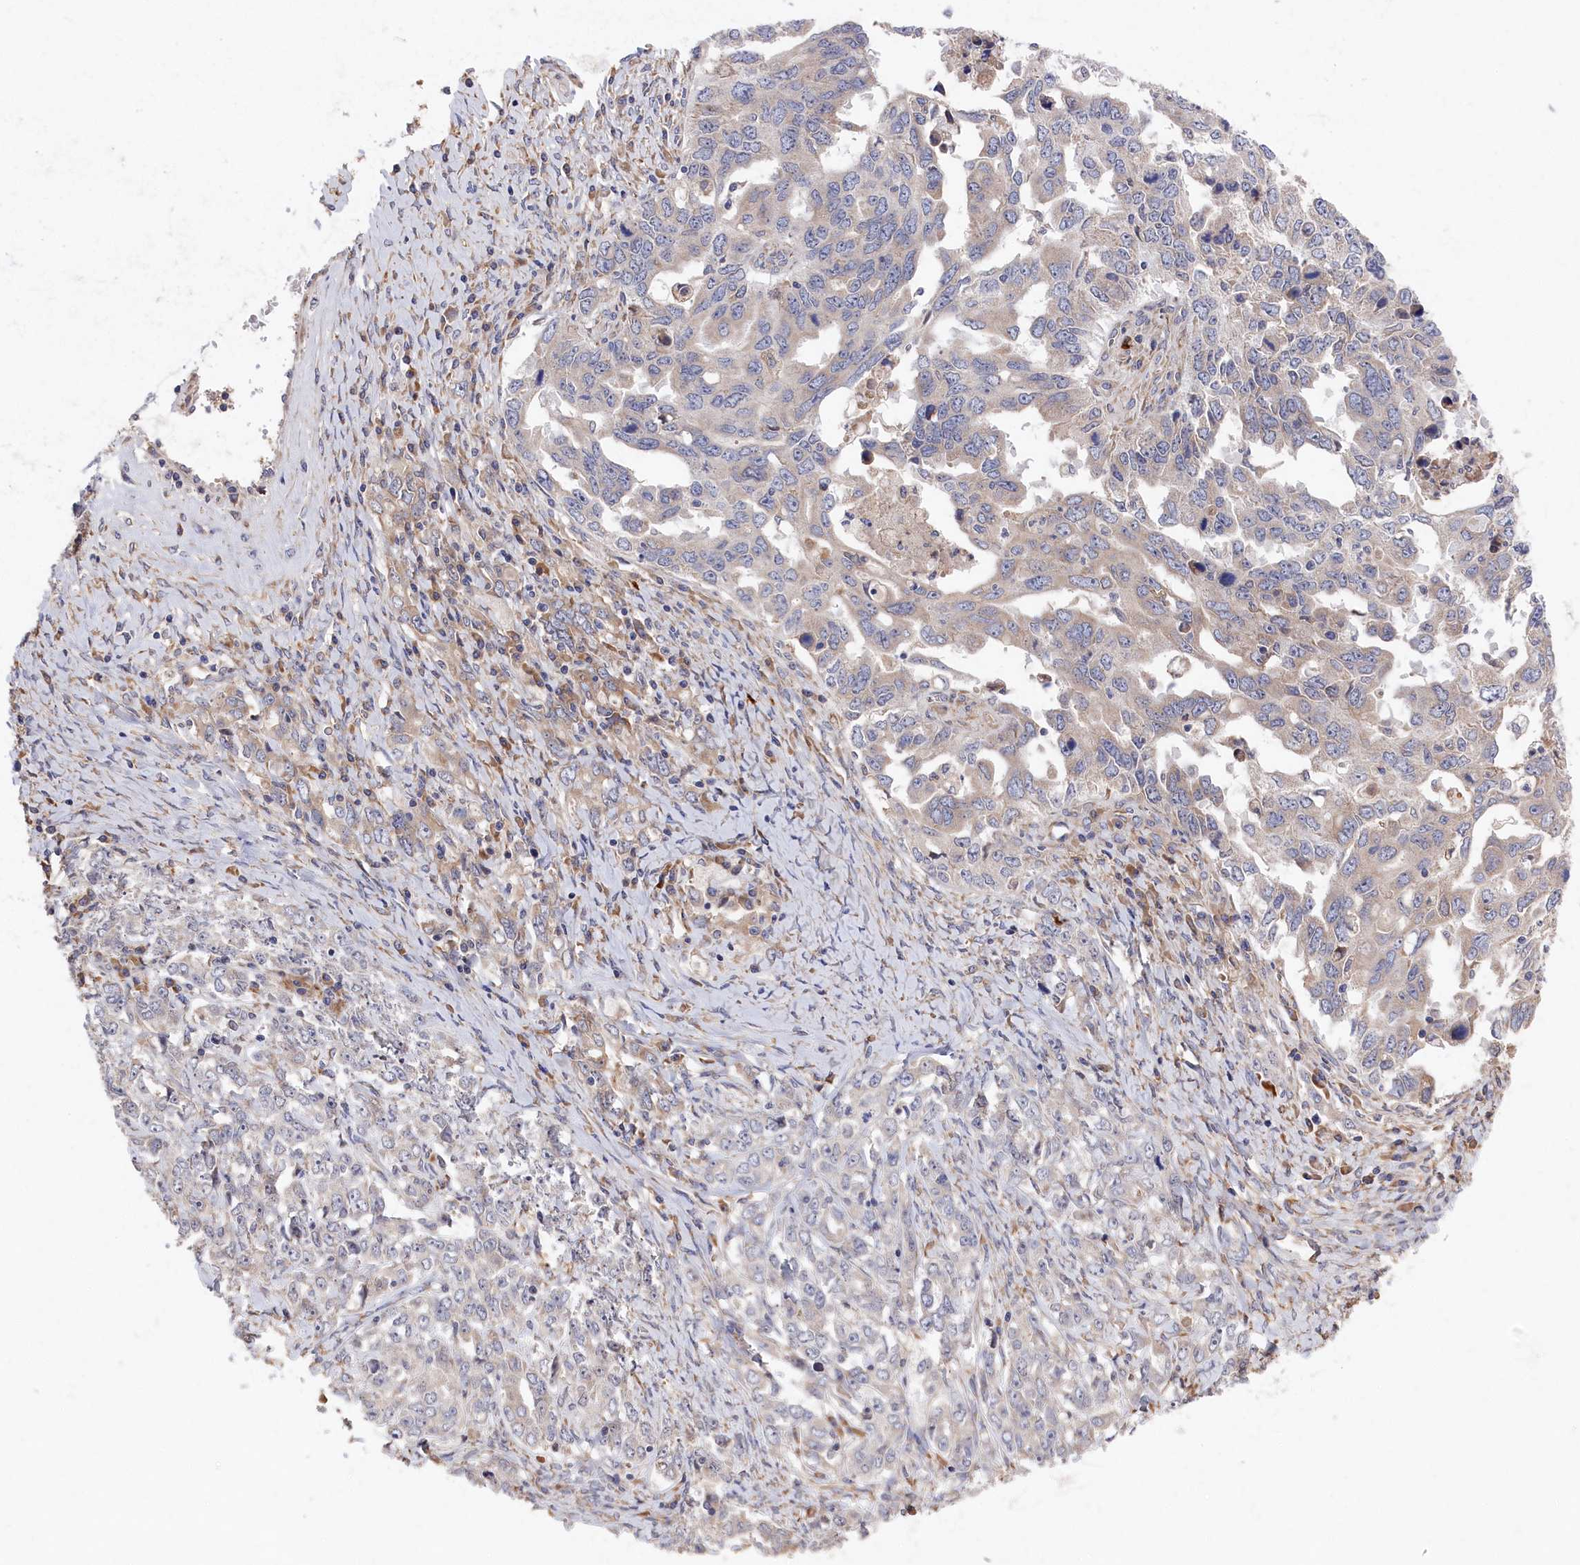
{"staining": {"intensity": "negative", "quantity": "none", "location": "none"}, "tissue": "ovarian cancer", "cell_type": "Tumor cells", "image_type": "cancer", "snomed": [{"axis": "morphology", "description": "Carcinoma, endometroid"}, {"axis": "topography", "description": "Ovary"}], "caption": "Immunohistochemistry of human endometroid carcinoma (ovarian) displays no expression in tumor cells.", "gene": "CYB5D2", "patient": {"sex": "female", "age": 62}}